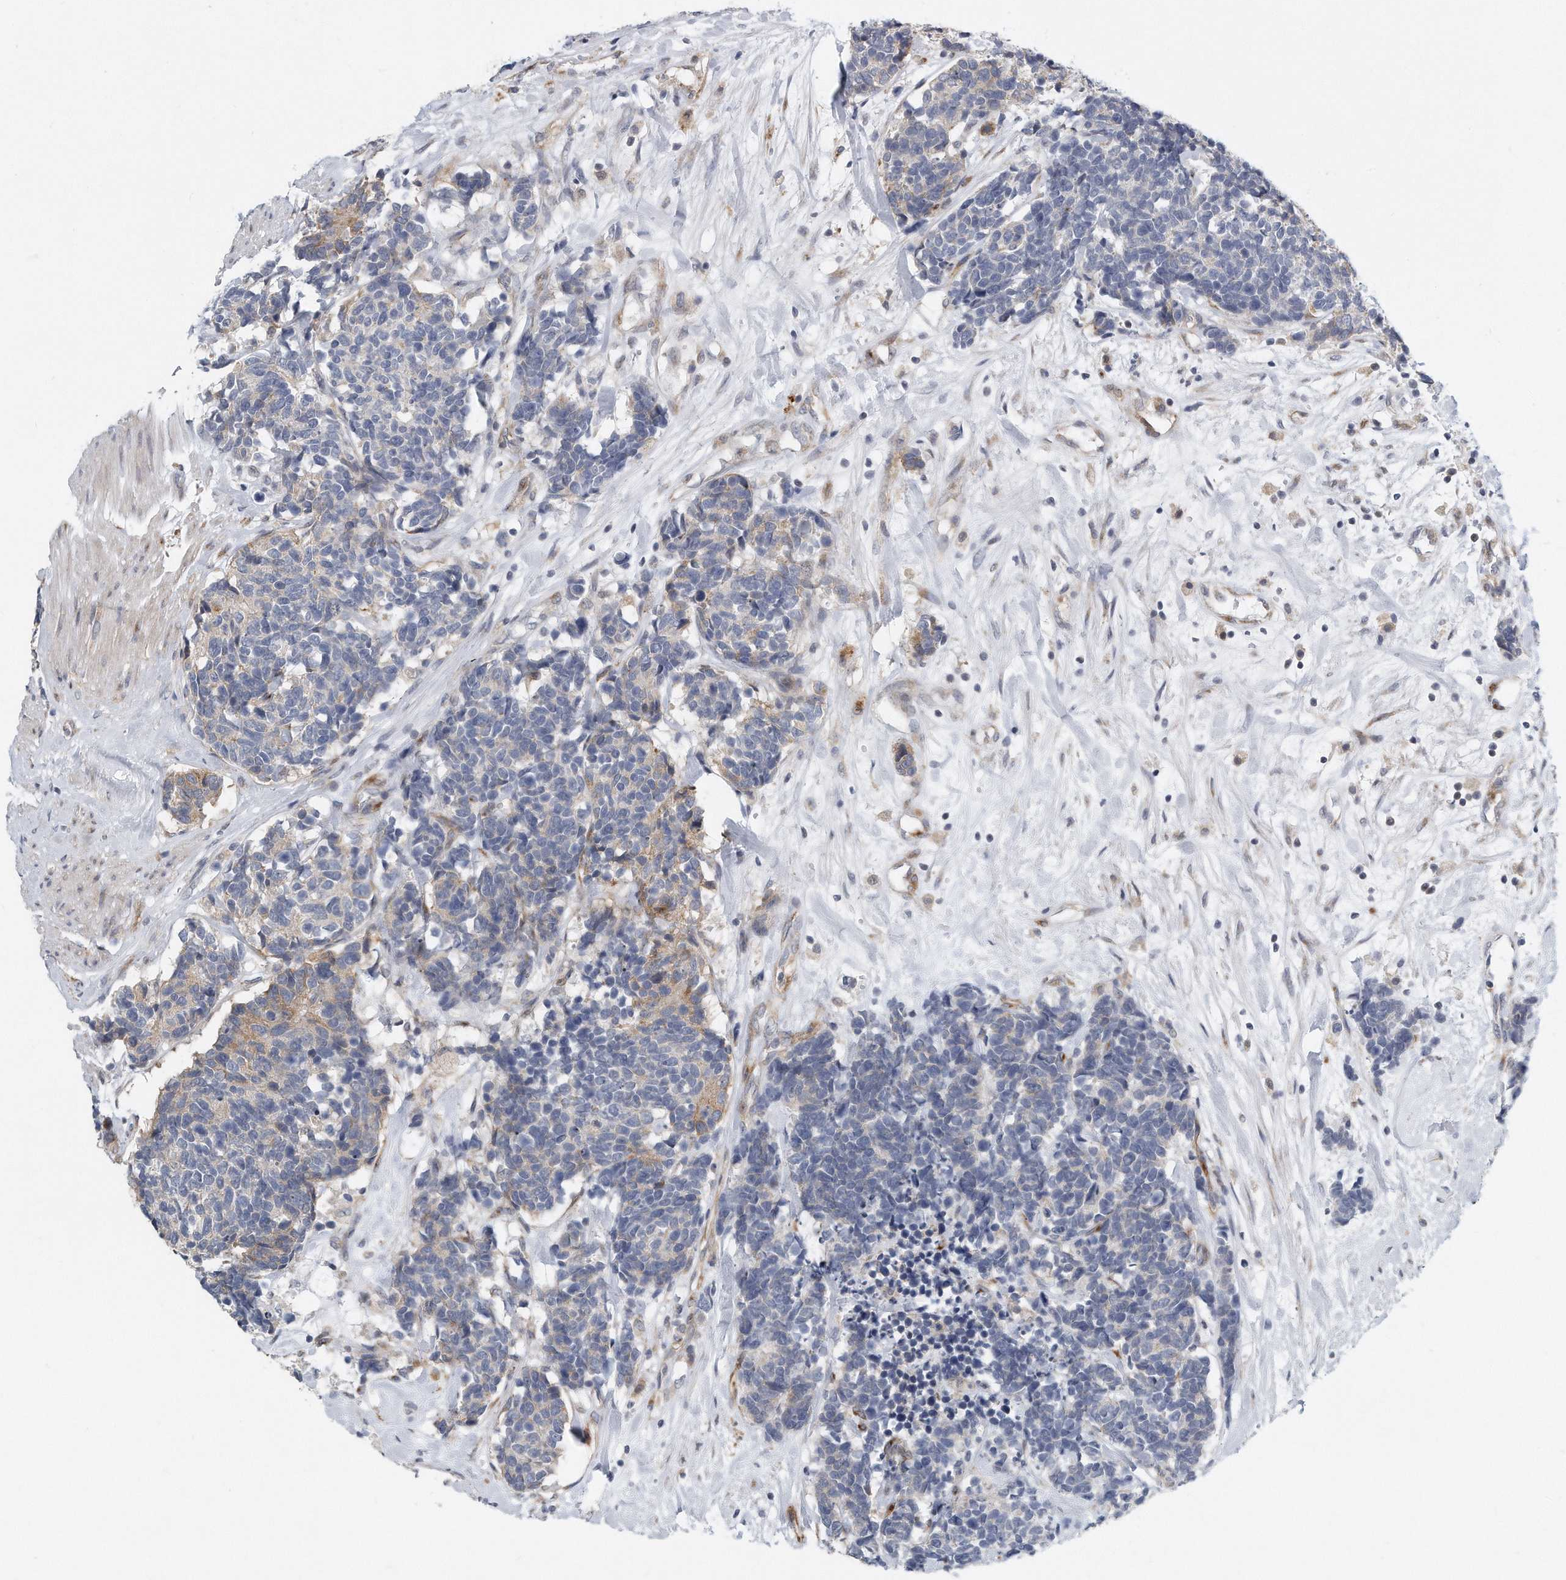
{"staining": {"intensity": "negative", "quantity": "none", "location": "none"}, "tissue": "carcinoid", "cell_type": "Tumor cells", "image_type": "cancer", "snomed": [{"axis": "morphology", "description": "Carcinoma, NOS"}, {"axis": "morphology", "description": "Carcinoid, malignant, NOS"}, {"axis": "topography", "description": "Urinary bladder"}], "caption": "The immunohistochemistry (IHC) micrograph has no significant staining in tumor cells of carcinoma tissue. (DAB IHC with hematoxylin counter stain).", "gene": "VLDLR", "patient": {"sex": "male", "age": 57}}